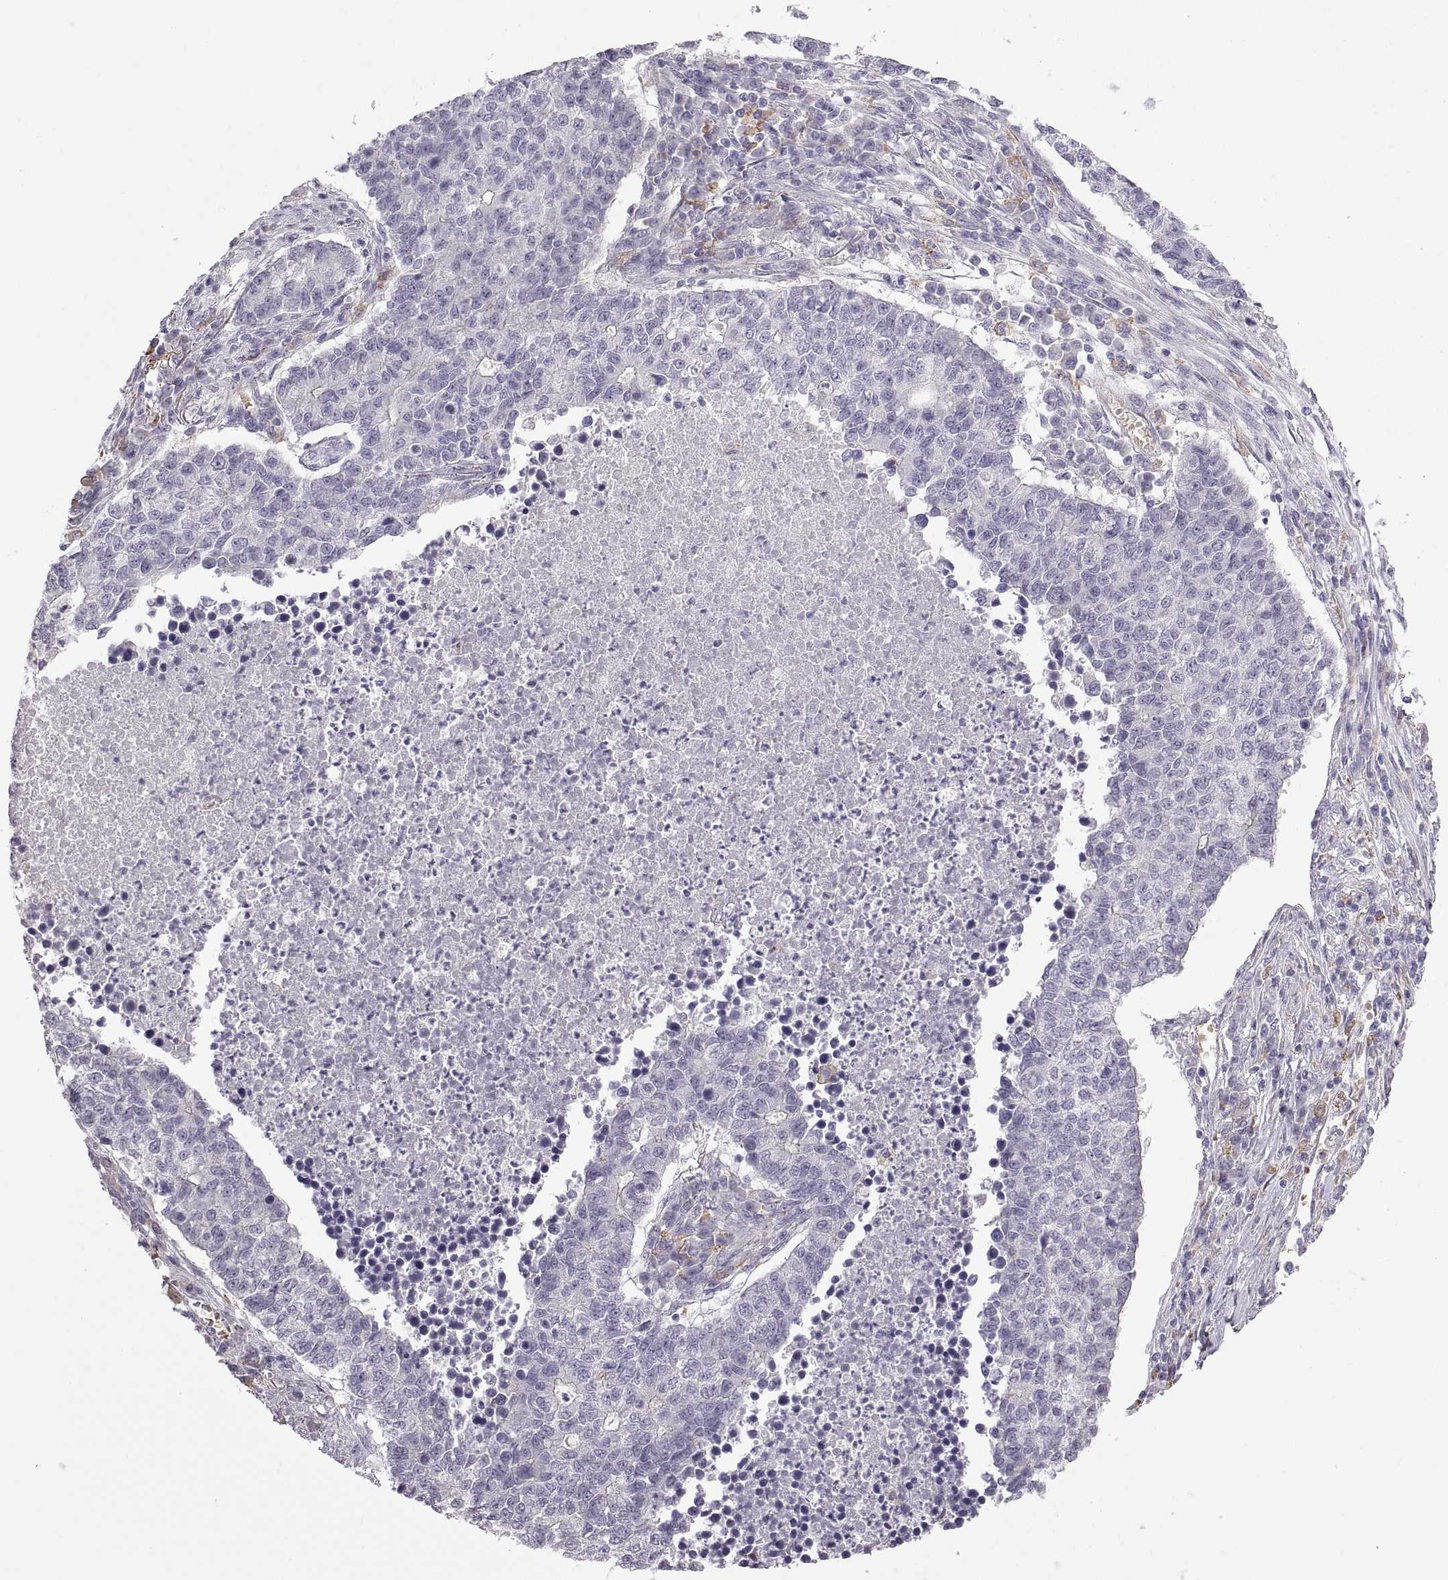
{"staining": {"intensity": "negative", "quantity": "none", "location": "none"}, "tissue": "lung cancer", "cell_type": "Tumor cells", "image_type": "cancer", "snomed": [{"axis": "morphology", "description": "Adenocarcinoma, NOS"}, {"axis": "topography", "description": "Lung"}], "caption": "Tumor cells show no significant protein positivity in lung adenocarcinoma.", "gene": "MEIOC", "patient": {"sex": "male", "age": 57}}